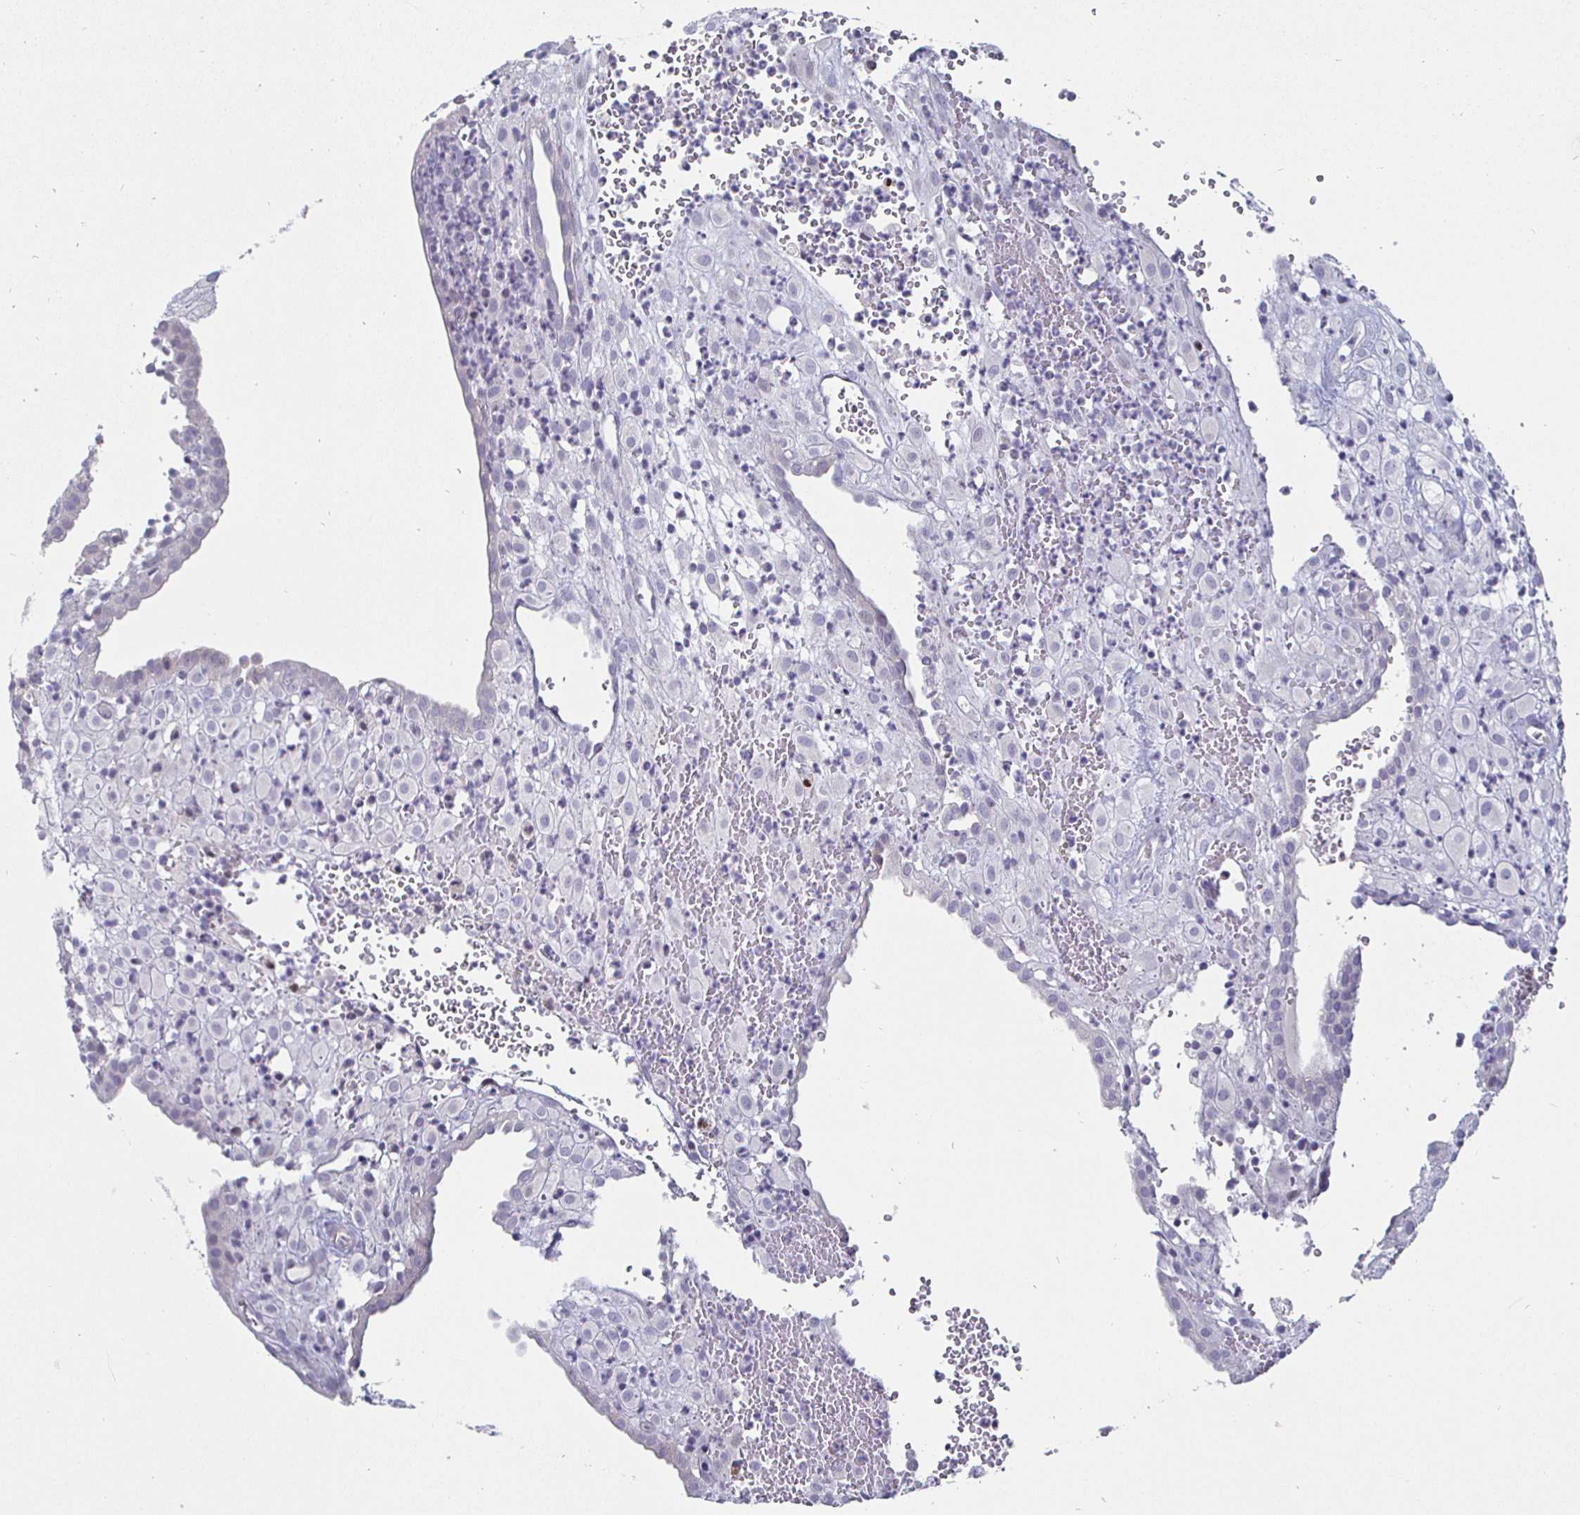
{"staining": {"intensity": "negative", "quantity": "none", "location": "none"}, "tissue": "placenta", "cell_type": "Decidual cells", "image_type": "normal", "snomed": [{"axis": "morphology", "description": "Normal tissue, NOS"}, {"axis": "topography", "description": "Placenta"}], "caption": "Protein analysis of benign placenta exhibits no significant staining in decidual cells.", "gene": "DMRTB1", "patient": {"sex": "female", "age": 24}}